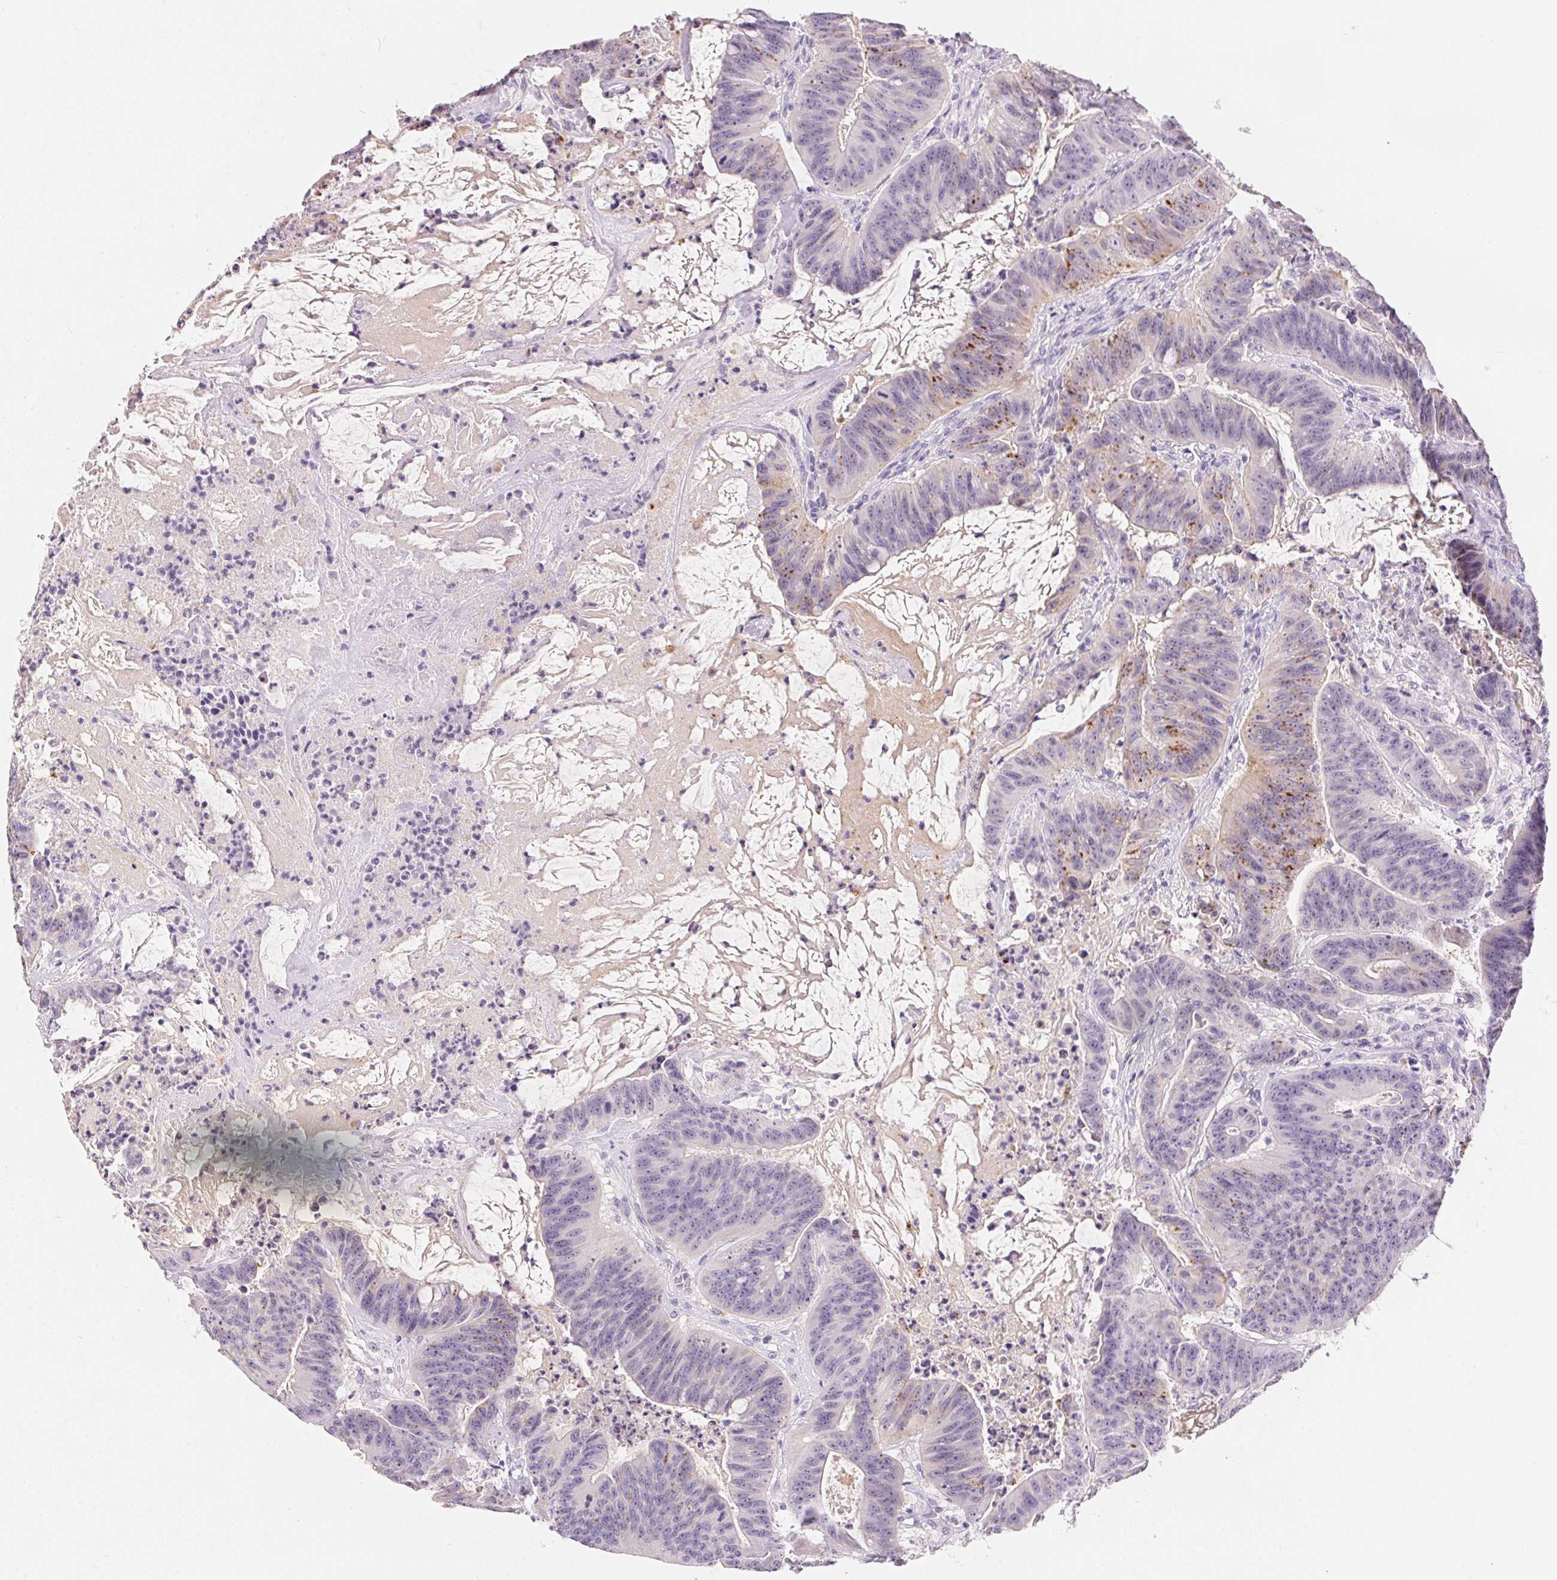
{"staining": {"intensity": "moderate", "quantity": "<25%", "location": "cytoplasmic/membranous"}, "tissue": "colorectal cancer", "cell_type": "Tumor cells", "image_type": "cancer", "snomed": [{"axis": "morphology", "description": "Adenocarcinoma, NOS"}, {"axis": "topography", "description": "Colon"}], "caption": "Immunohistochemistry histopathology image of human colorectal cancer (adenocarcinoma) stained for a protein (brown), which demonstrates low levels of moderate cytoplasmic/membranous positivity in approximately <25% of tumor cells.", "gene": "PNLIPRP3", "patient": {"sex": "male", "age": 33}}